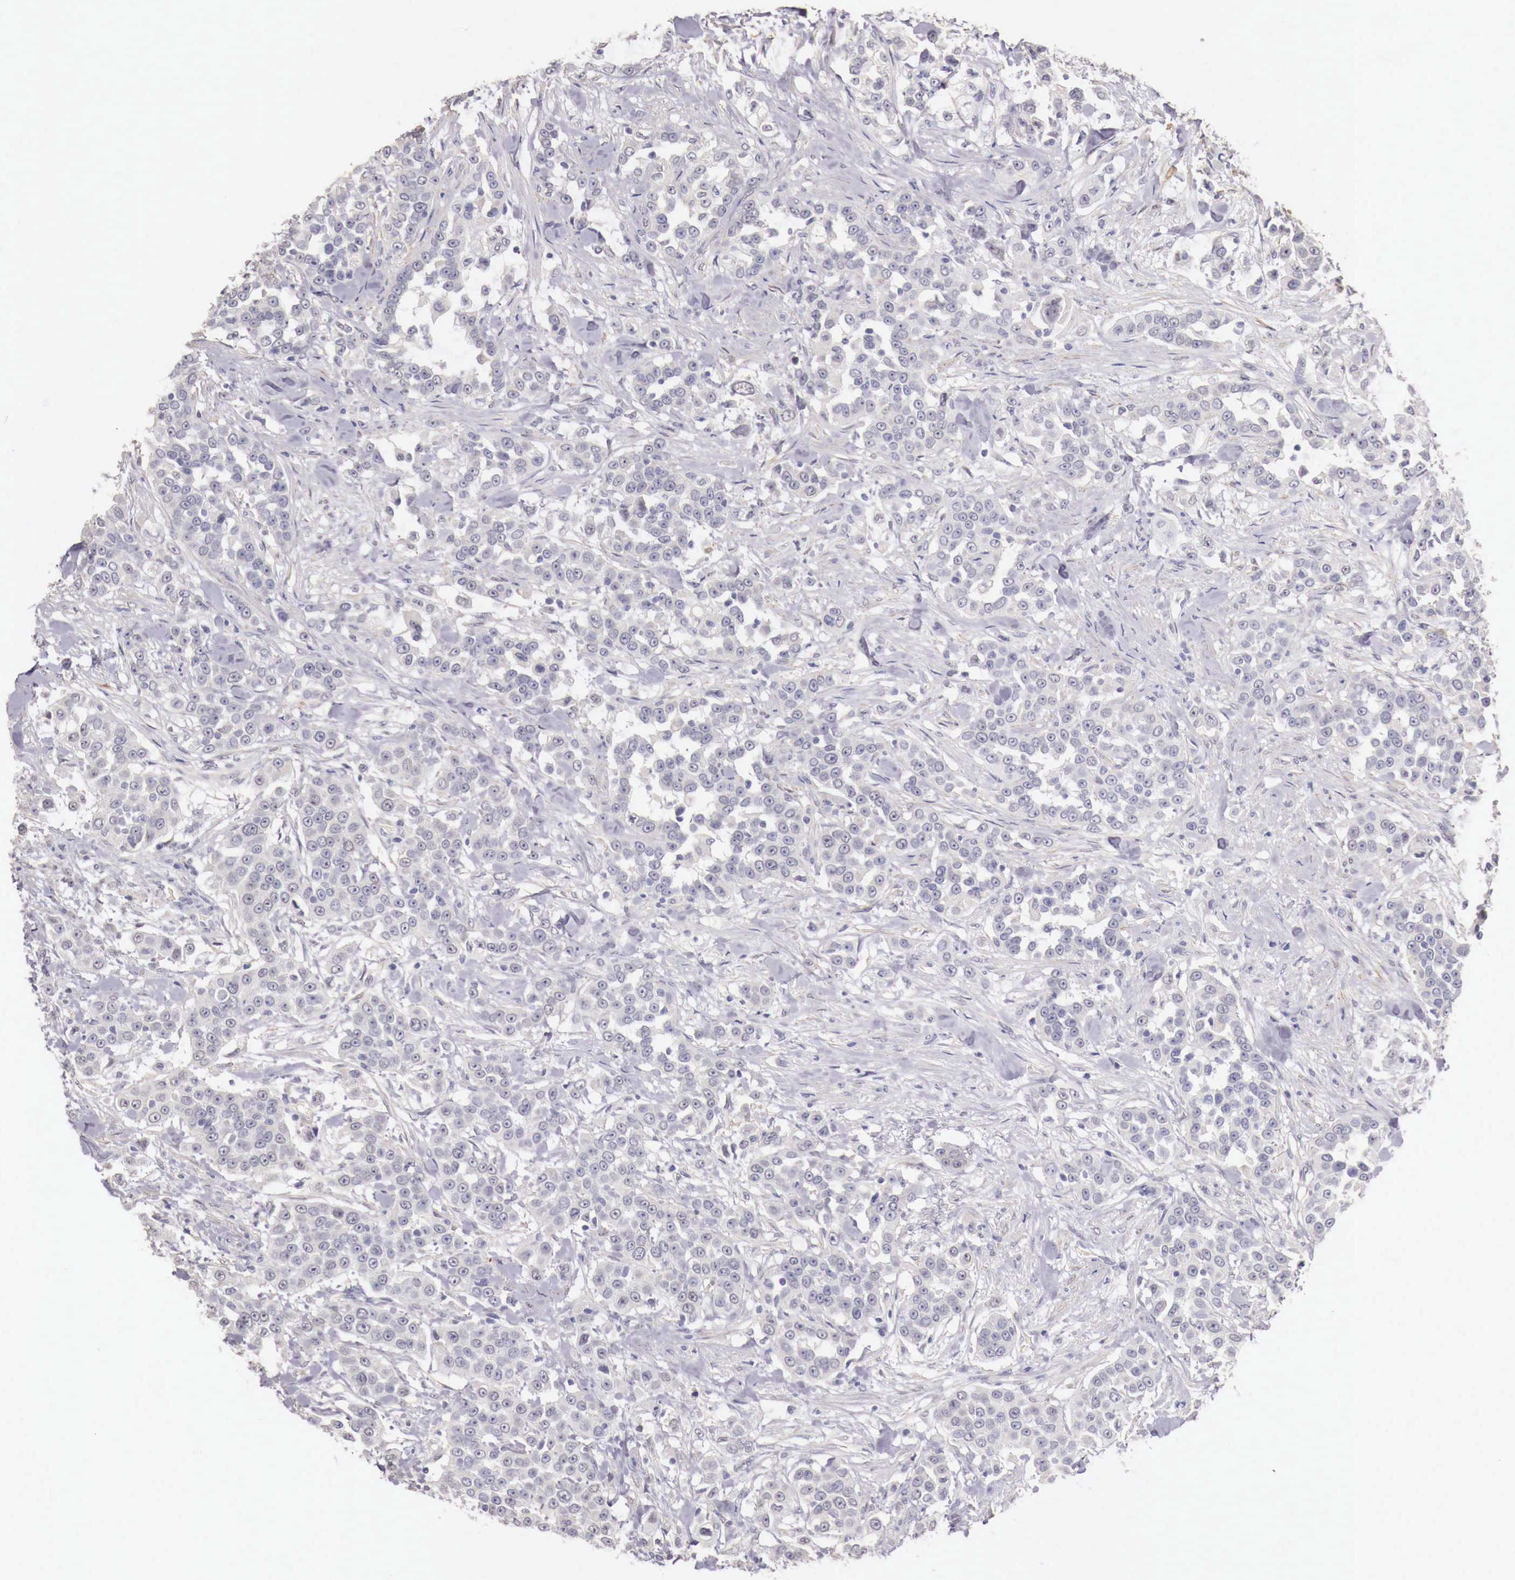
{"staining": {"intensity": "negative", "quantity": "none", "location": "none"}, "tissue": "urothelial cancer", "cell_type": "Tumor cells", "image_type": "cancer", "snomed": [{"axis": "morphology", "description": "Urothelial carcinoma, High grade"}, {"axis": "topography", "description": "Urinary bladder"}], "caption": "Tumor cells are negative for protein expression in human urothelial cancer.", "gene": "ENOX2", "patient": {"sex": "female", "age": 80}}